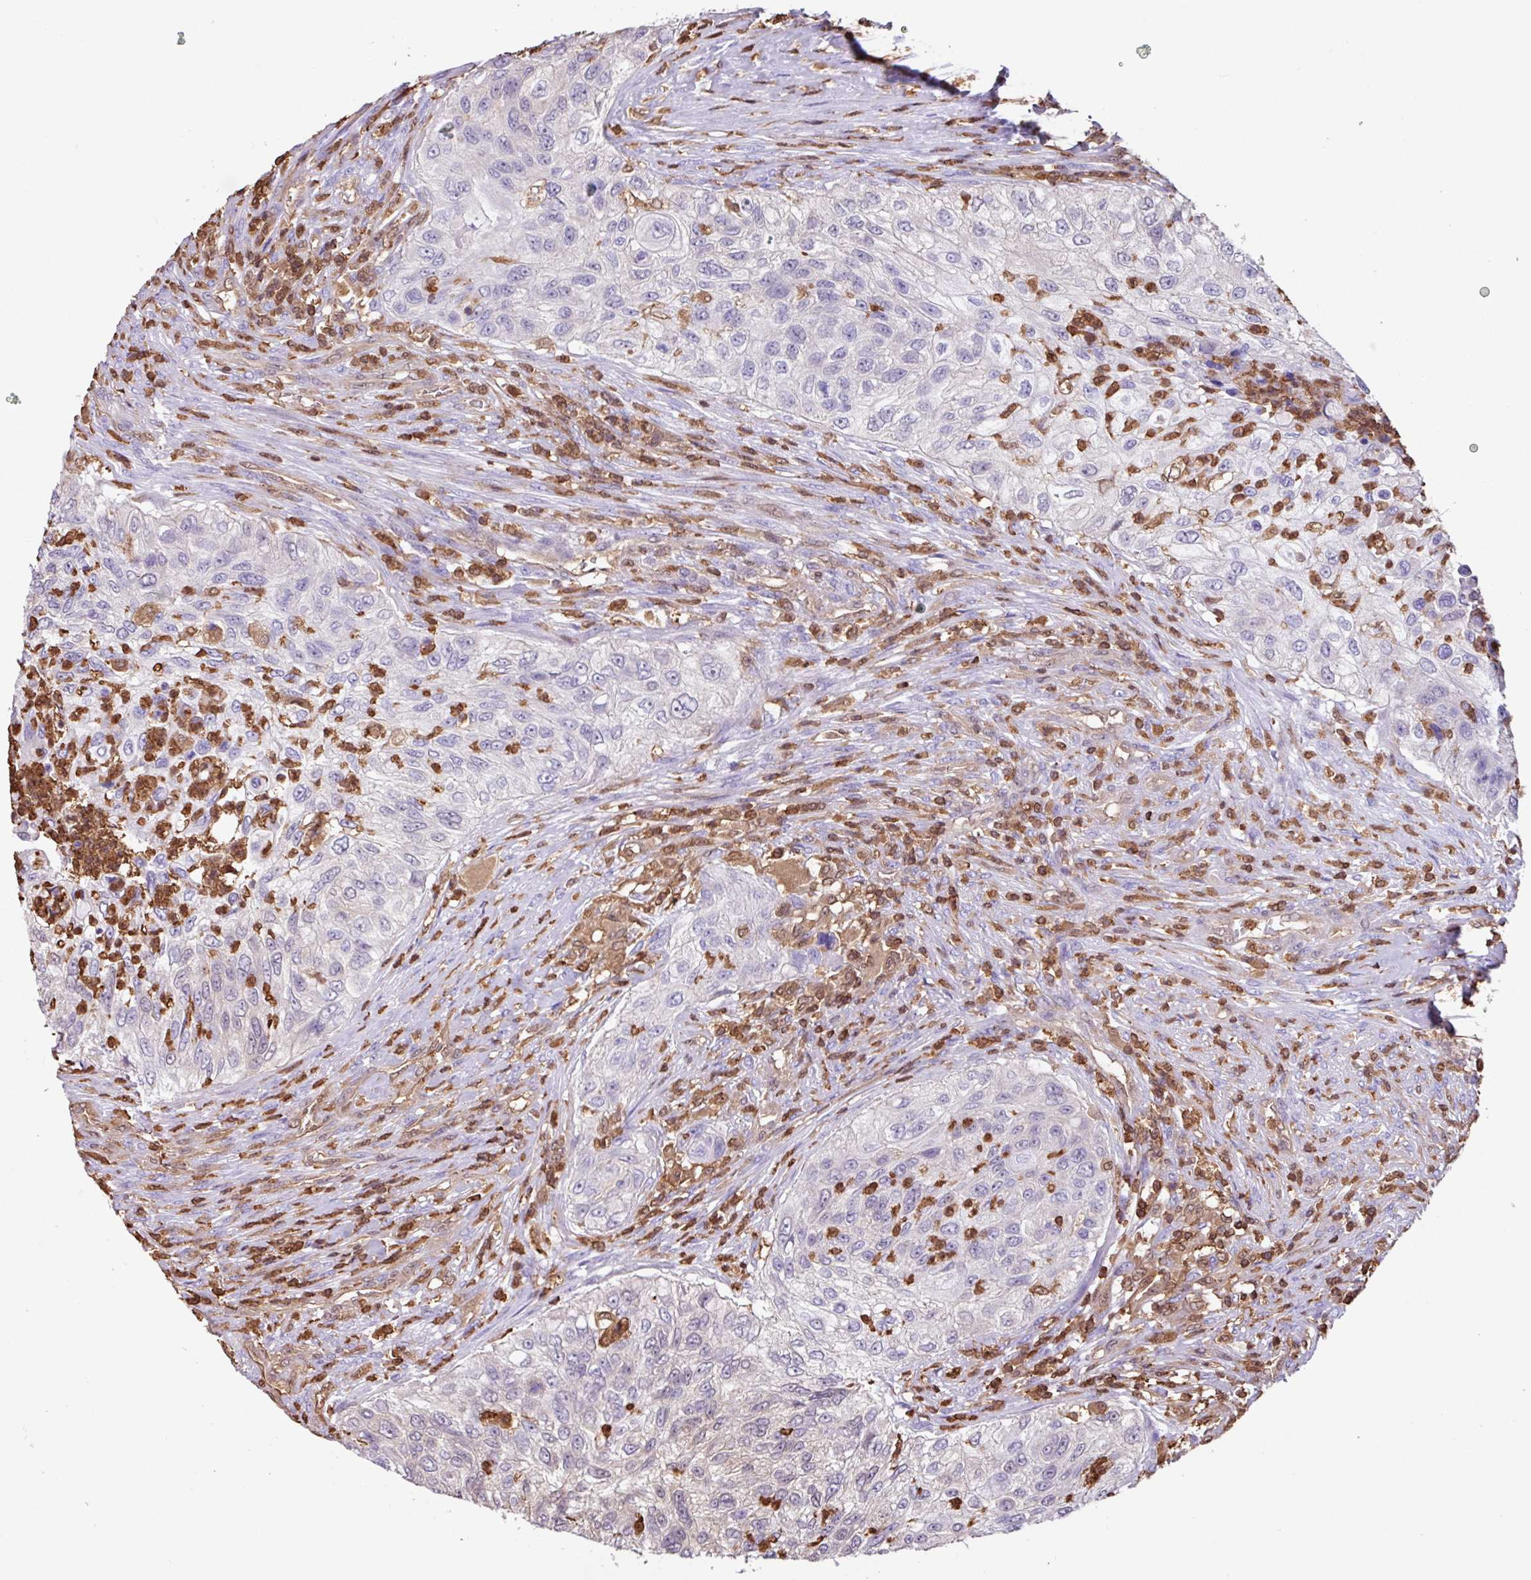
{"staining": {"intensity": "negative", "quantity": "none", "location": "none"}, "tissue": "urothelial cancer", "cell_type": "Tumor cells", "image_type": "cancer", "snomed": [{"axis": "morphology", "description": "Urothelial carcinoma, High grade"}, {"axis": "topography", "description": "Urinary bladder"}], "caption": "The immunohistochemistry histopathology image has no significant positivity in tumor cells of urothelial carcinoma (high-grade) tissue. The staining was performed using DAB (3,3'-diaminobenzidine) to visualize the protein expression in brown, while the nuclei were stained in blue with hematoxylin (Magnification: 20x).", "gene": "ARHGDIB", "patient": {"sex": "female", "age": 60}}